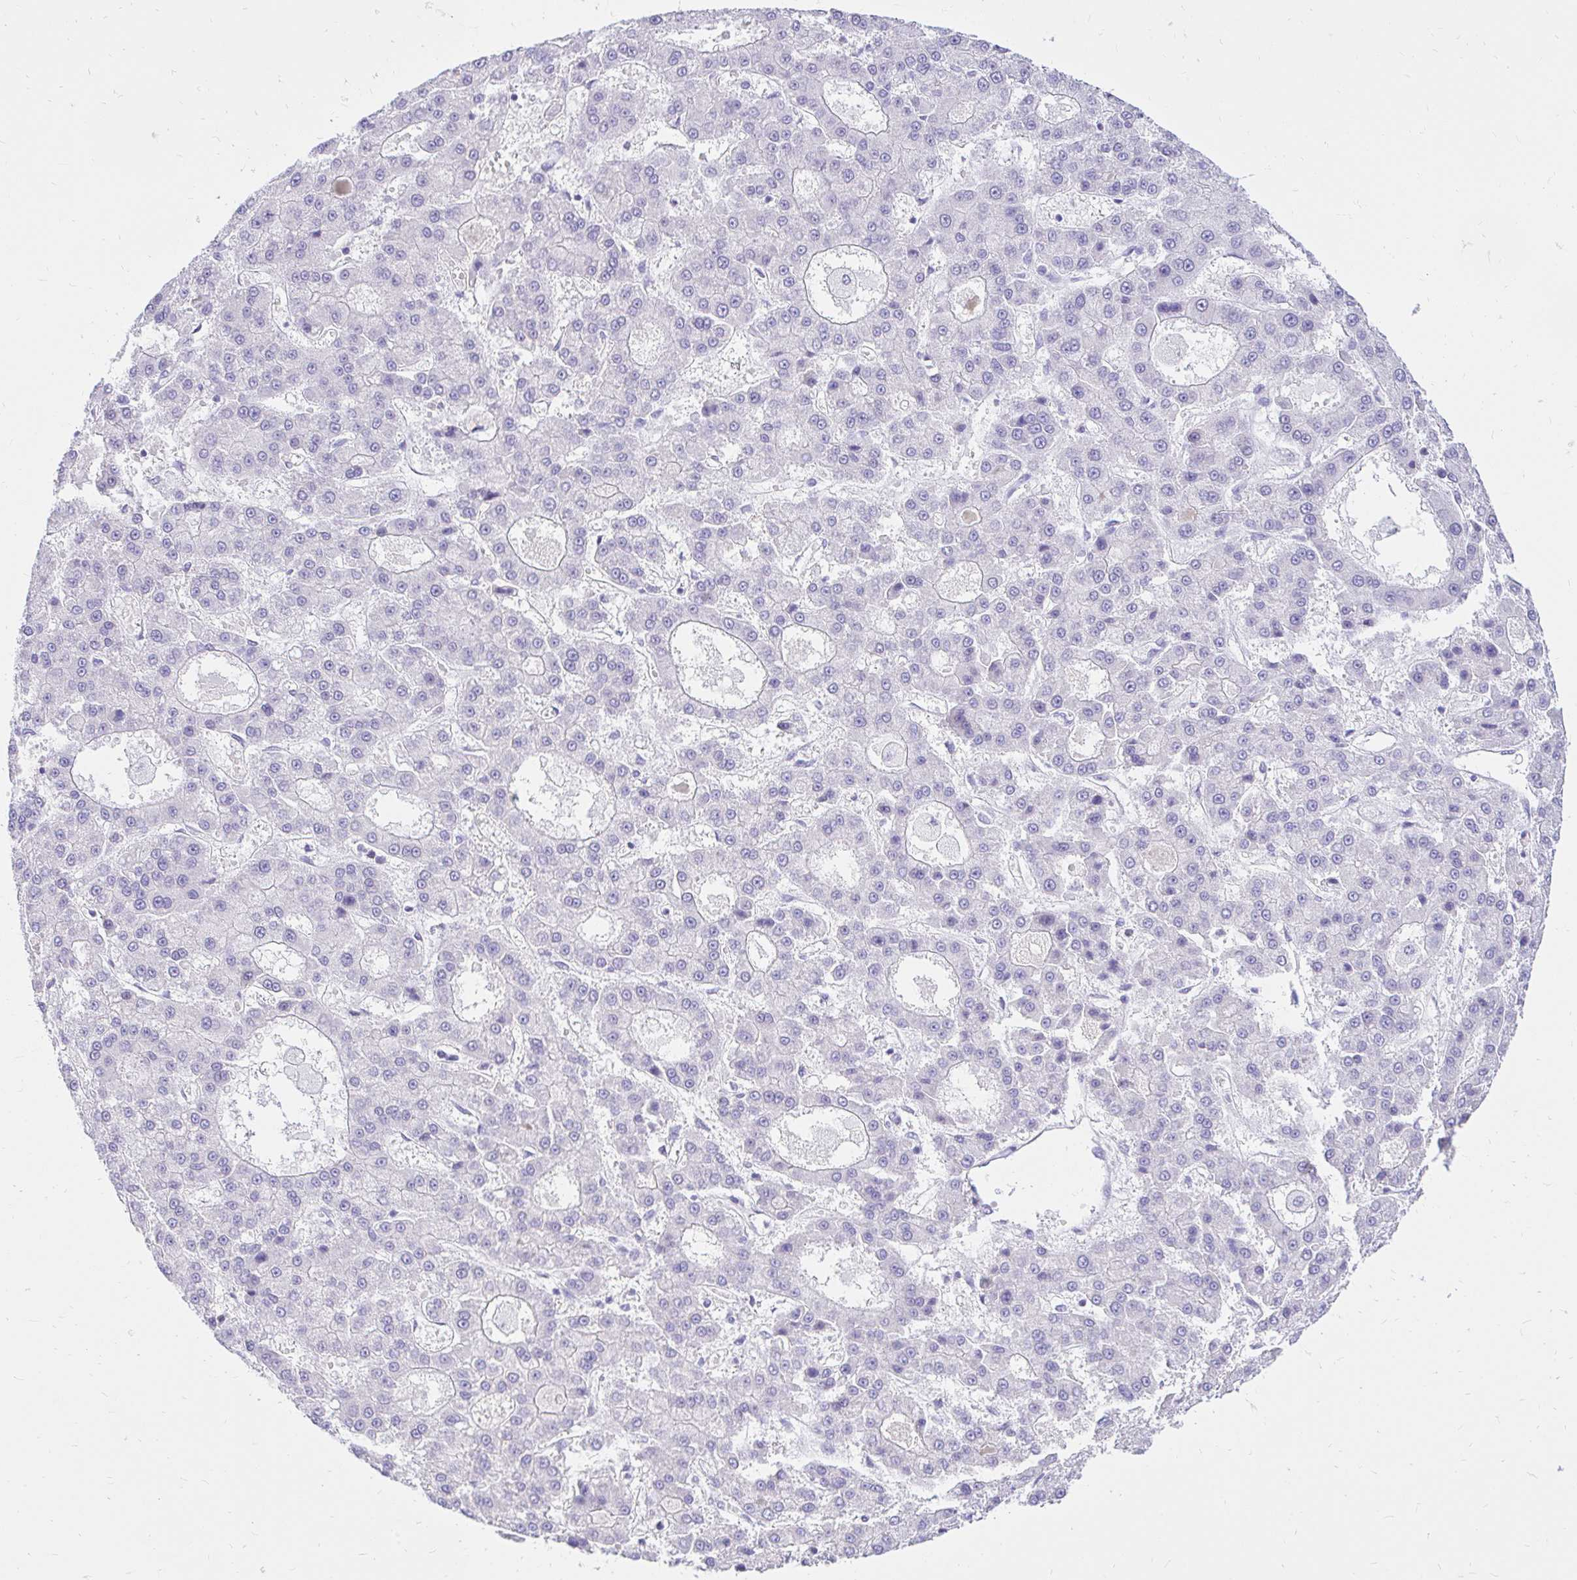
{"staining": {"intensity": "negative", "quantity": "none", "location": "none"}, "tissue": "liver cancer", "cell_type": "Tumor cells", "image_type": "cancer", "snomed": [{"axis": "morphology", "description": "Carcinoma, Hepatocellular, NOS"}, {"axis": "topography", "description": "Liver"}], "caption": "The micrograph exhibits no staining of tumor cells in liver cancer. (Brightfield microscopy of DAB (3,3'-diaminobenzidine) IHC at high magnification).", "gene": "FATE1", "patient": {"sex": "male", "age": 70}}